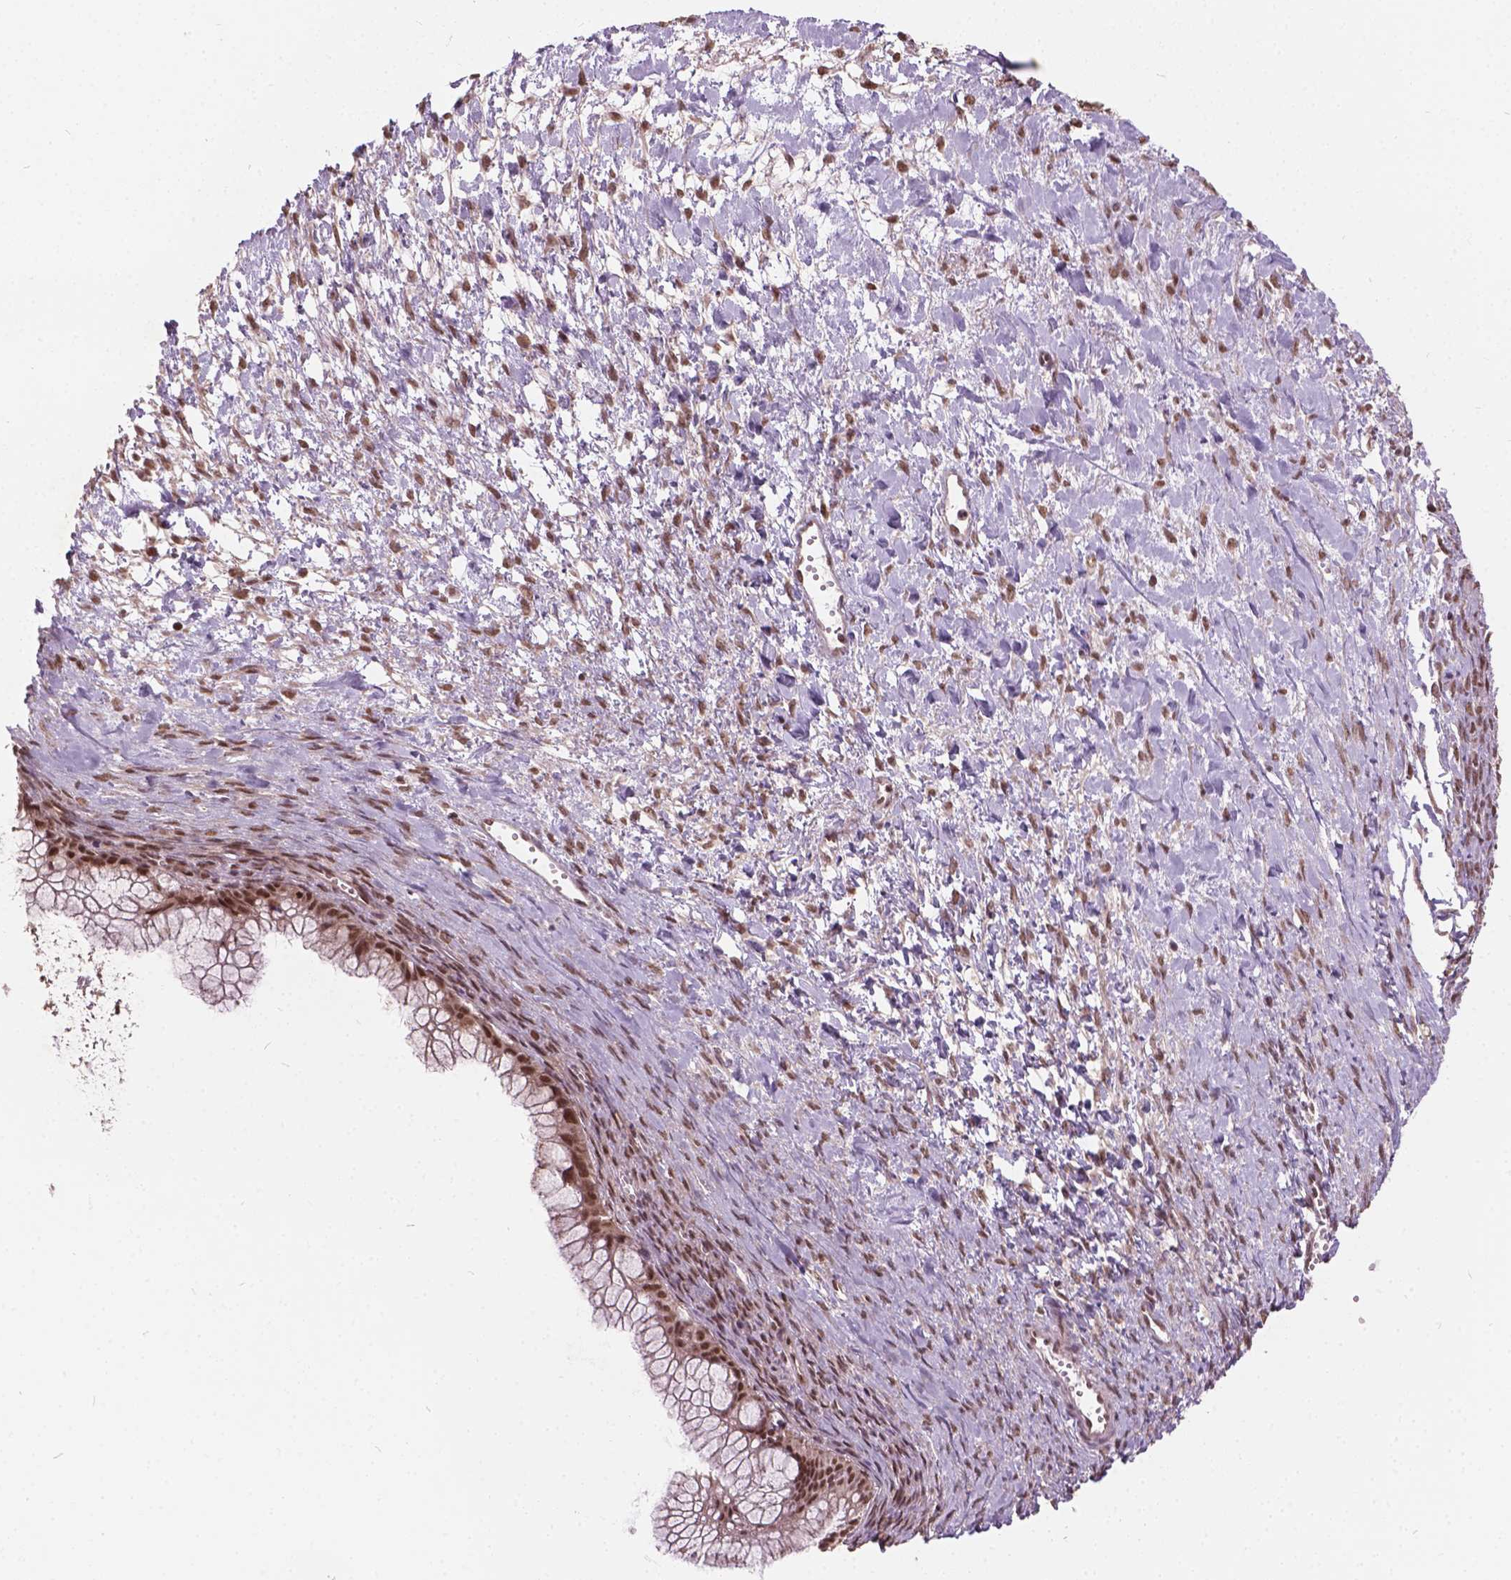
{"staining": {"intensity": "moderate", "quantity": ">75%", "location": "nuclear"}, "tissue": "ovarian cancer", "cell_type": "Tumor cells", "image_type": "cancer", "snomed": [{"axis": "morphology", "description": "Cystadenocarcinoma, mucinous, NOS"}, {"axis": "topography", "description": "Ovary"}], "caption": "Protein staining shows moderate nuclear staining in about >75% of tumor cells in mucinous cystadenocarcinoma (ovarian).", "gene": "GPS2", "patient": {"sex": "female", "age": 41}}